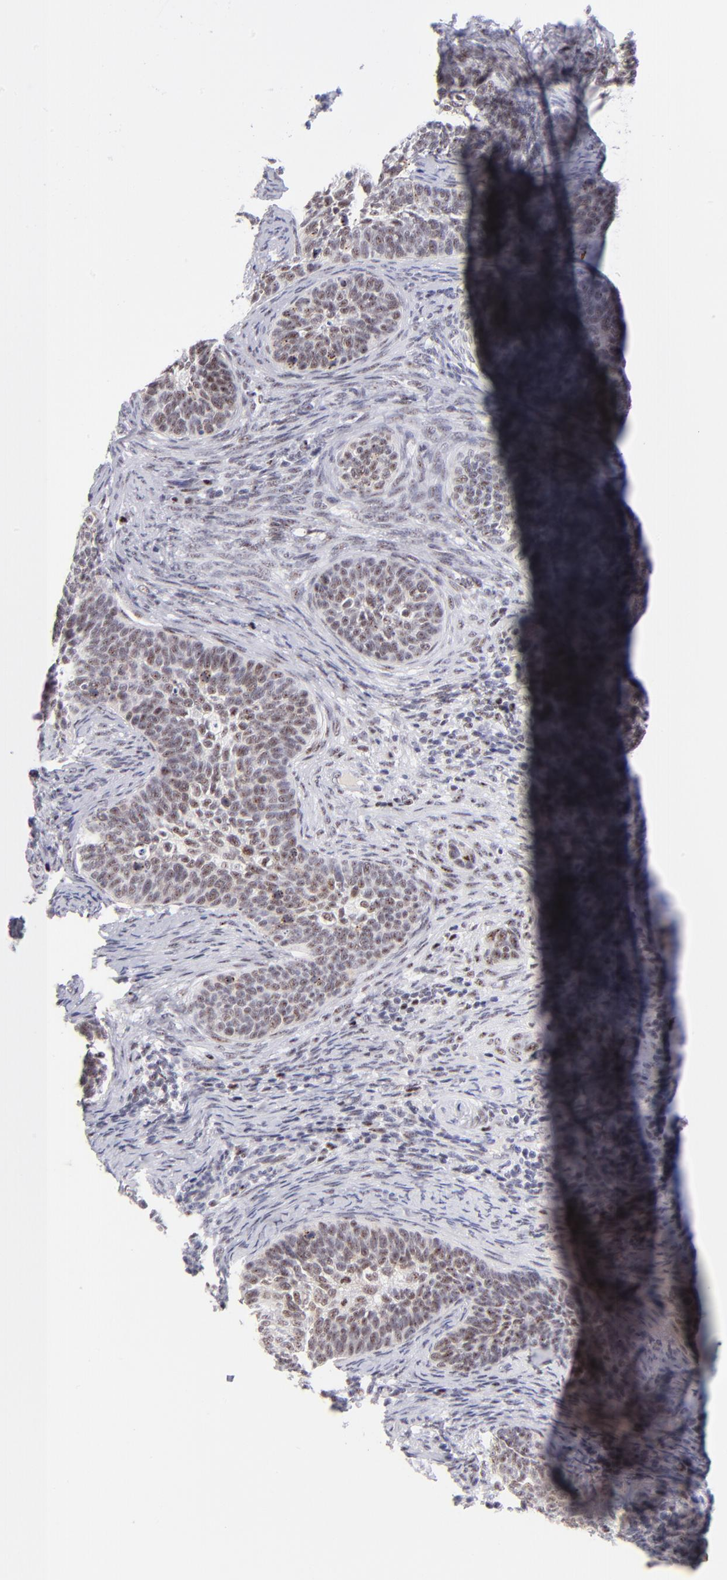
{"staining": {"intensity": "moderate", "quantity": ">75%", "location": "nuclear"}, "tissue": "cervical cancer", "cell_type": "Tumor cells", "image_type": "cancer", "snomed": [{"axis": "morphology", "description": "Squamous cell carcinoma, NOS"}, {"axis": "topography", "description": "Cervix"}], "caption": "Moderate nuclear positivity for a protein is identified in approximately >75% of tumor cells of cervical cancer using immunohistochemistry.", "gene": "CDC25C", "patient": {"sex": "female", "age": 33}}